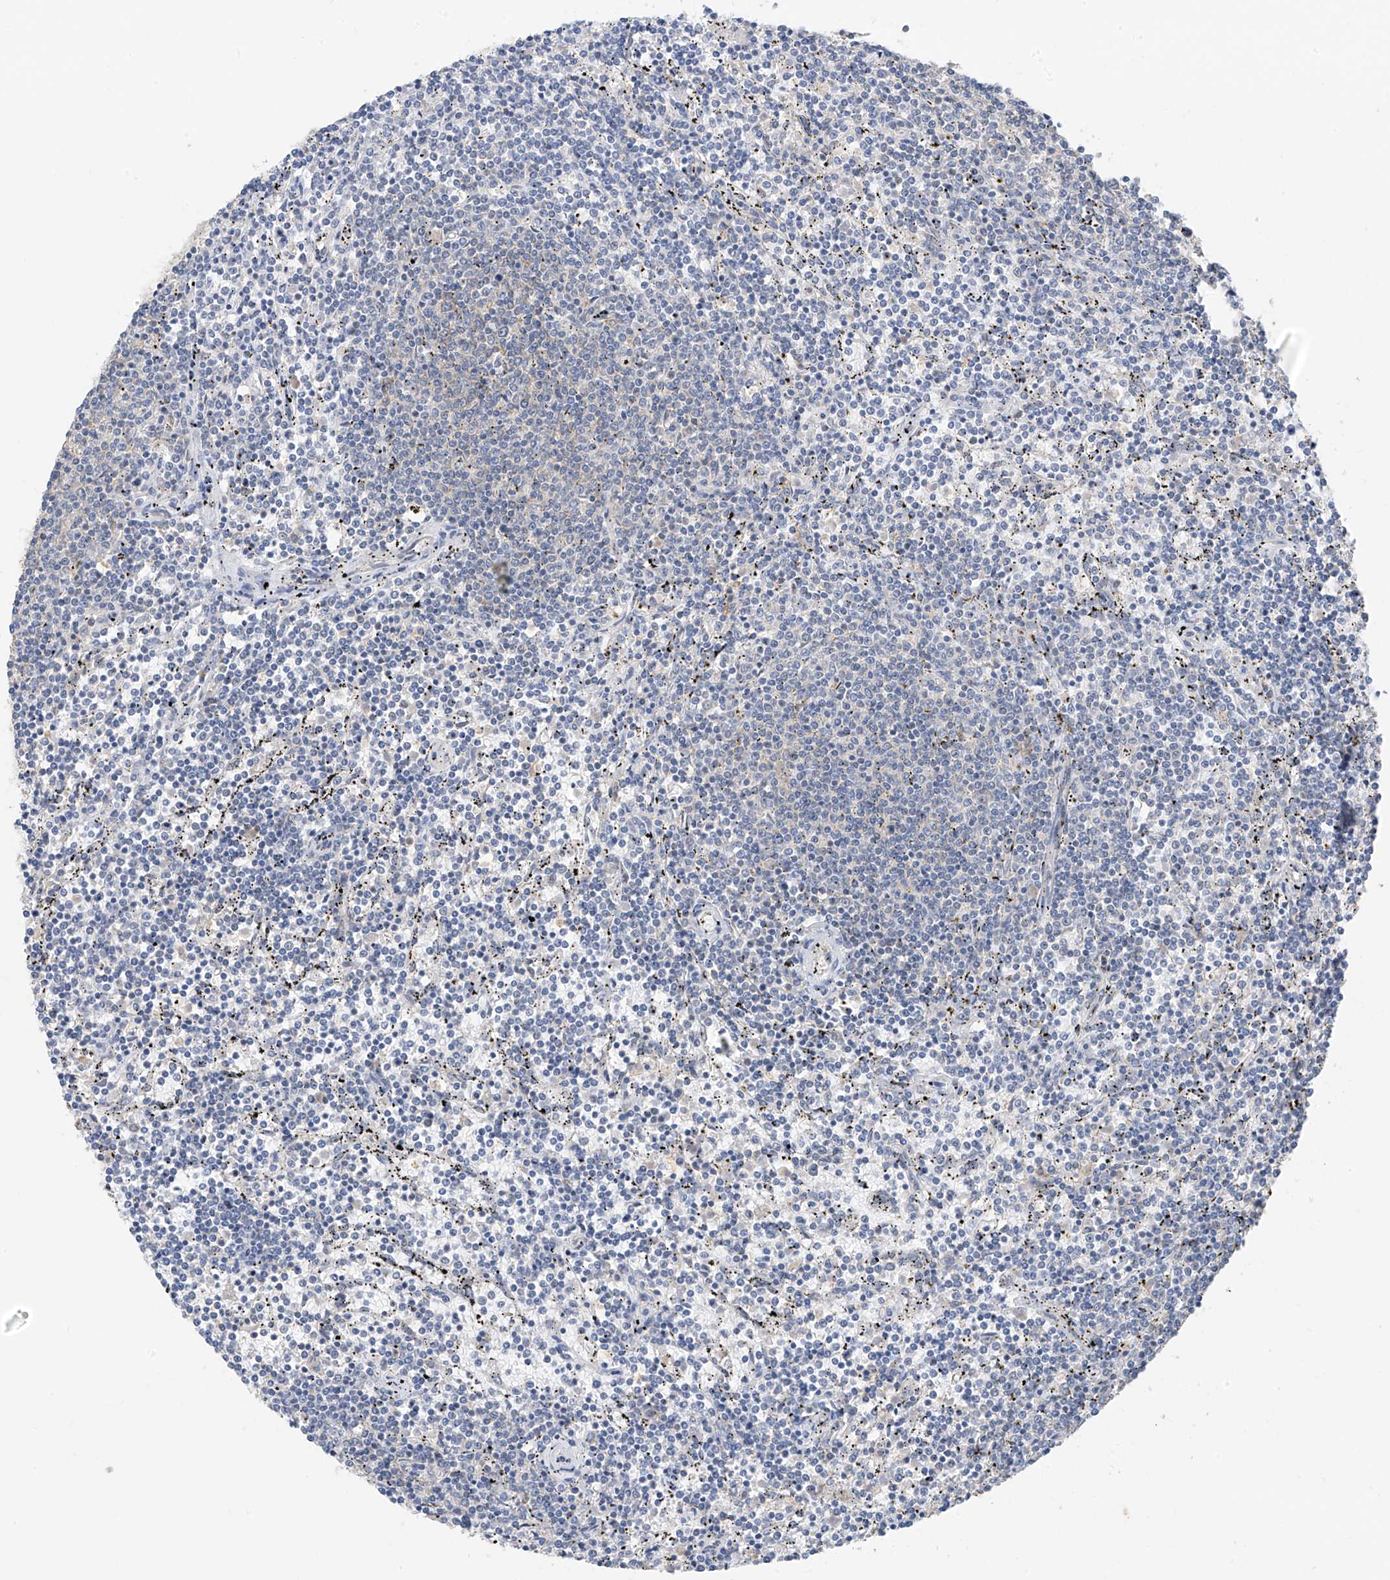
{"staining": {"intensity": "negative", "quantity": "none", "location": "none"}, "tissue": "lymphoma", "cell_type": "Tumor cells", "image_type": "cancer", "snomed": [{"axis": "morphology", "description": "Malignant lymphoma, non-Hodgkin's type, Low grade"}, {"axis": "topography", "description": "Spleen"}], "caption": "Protein analysis of malignant lymphoma, non-Hodgkin's type (low-grade) demonstrates no significant expression in tumor cells.", "gene": "RPL4", "patient": {"sex": "female", "age": 50}}